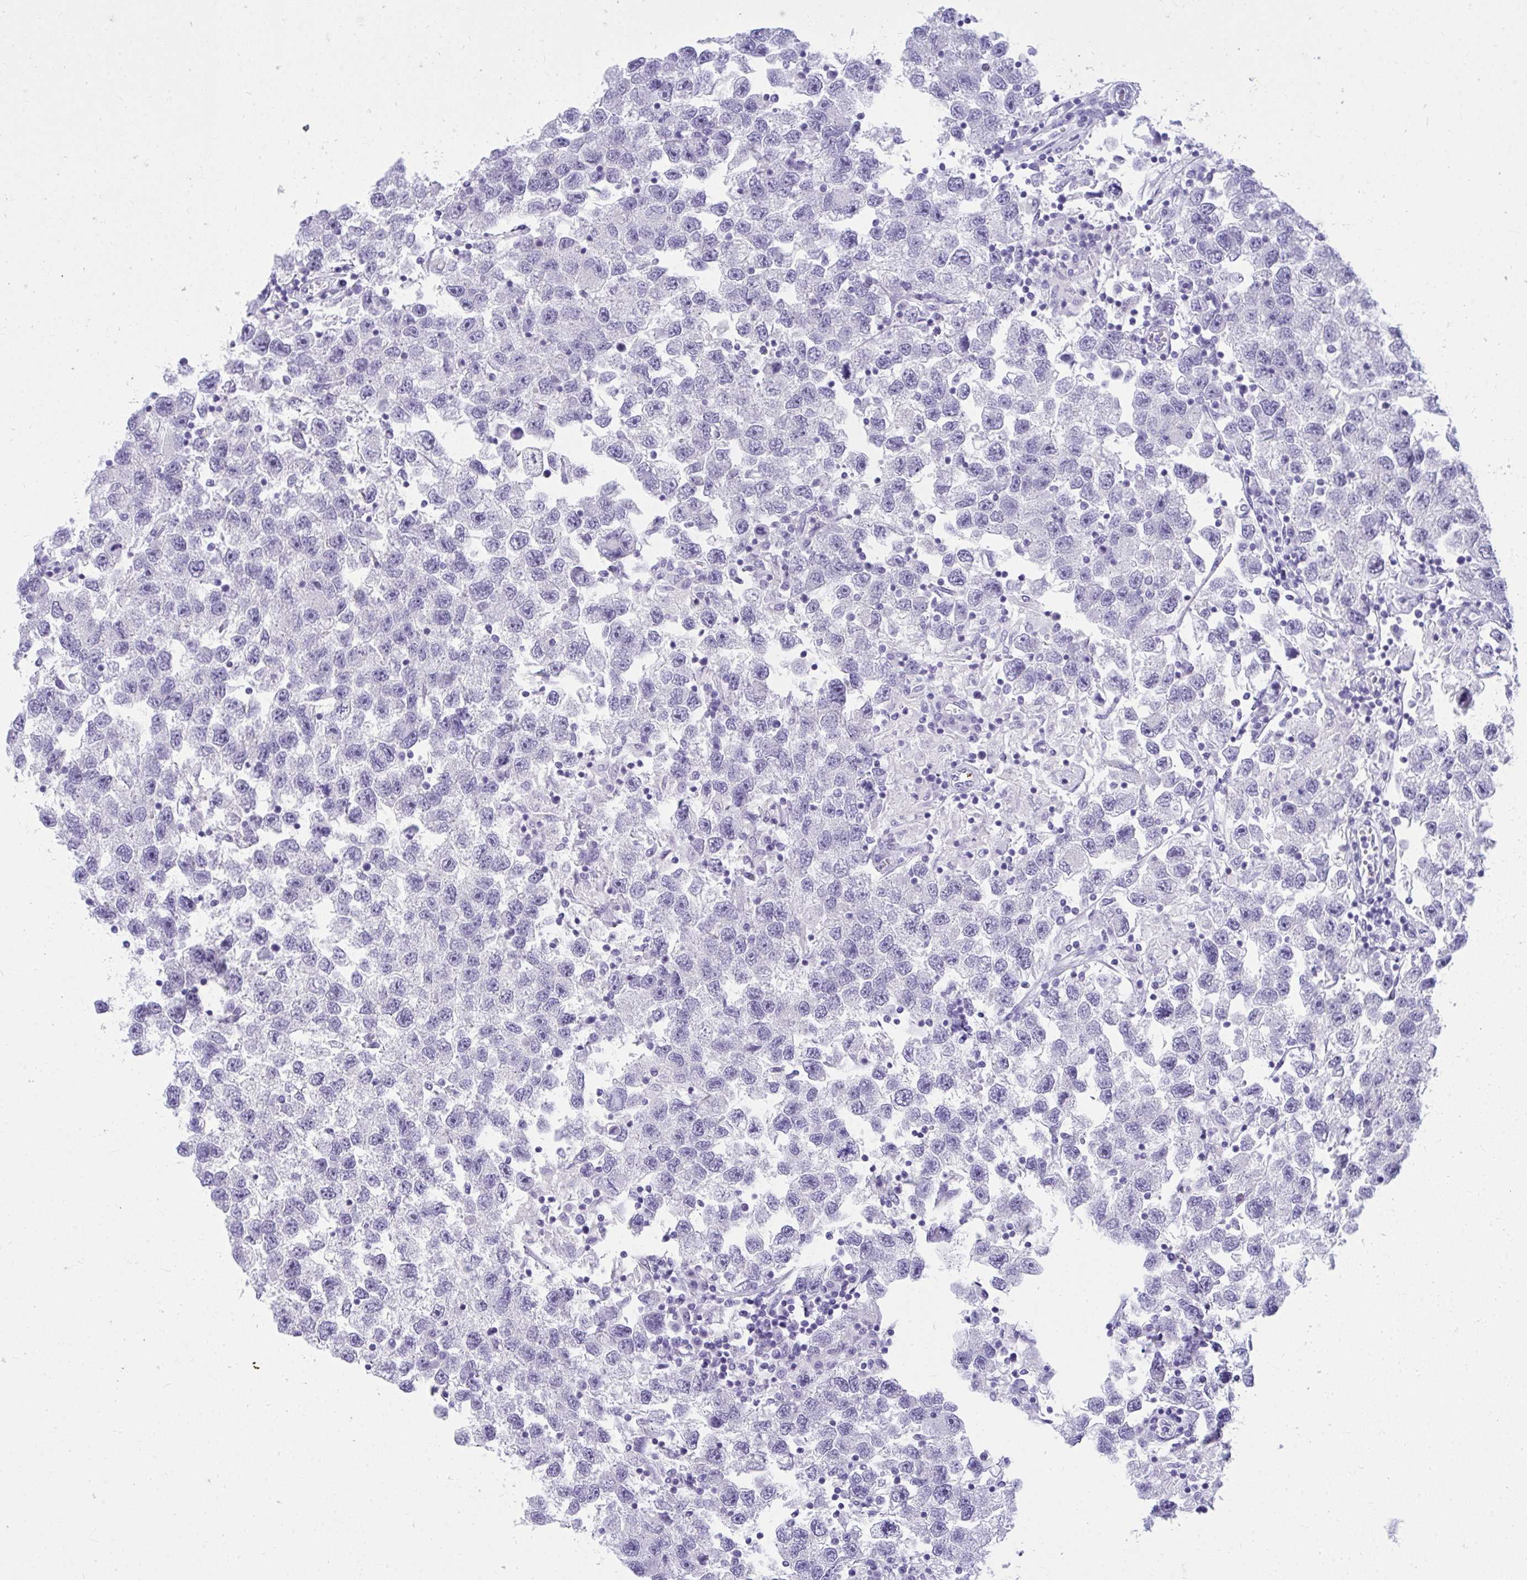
{"staining": {"intensity": "negative", "quantity": "none", "location": "none"}, "tissue": "testis cancer", "cell_type": "Tumor cells", "image_type": "cancer", "snomed": [{"axis": "morphology", "description": "Seminoma, NOS"}, {"axis": "topography", "description": "Testis"}], "caption": "This is a photomicrograph of immunohistochemistry (IHC) staining of testis cancer, which shows no staining in tumor cells.", "gene": "TSBP1", "patient": {"sex": "male", "age": 26}}